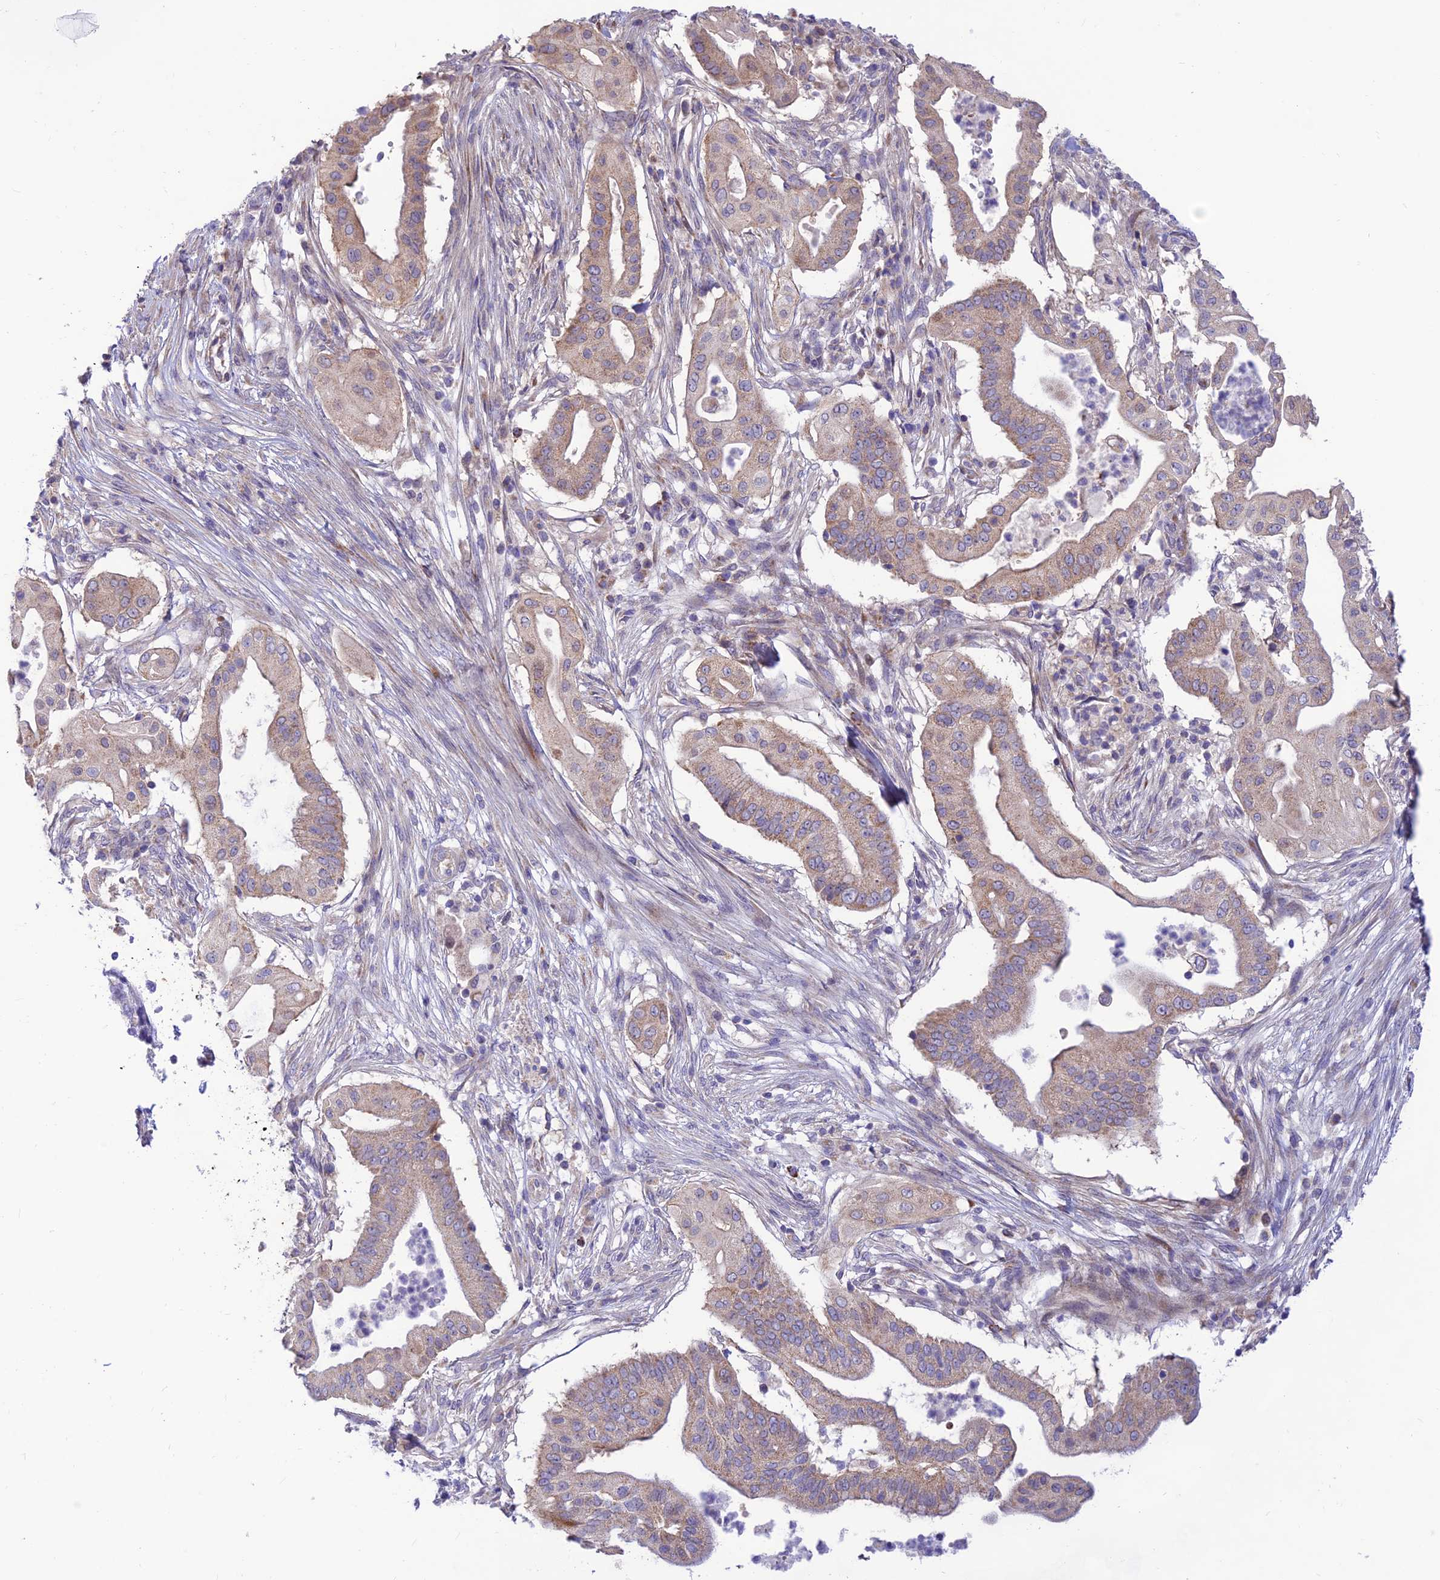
{"staining": {"intensity": "weak", "quantity": ">75%", "location": "cytoplasmic/membranous"}, "tissue": "pancreatic cancer", "cell_type": "Tumor cells", "image_type": "cancer", "snomed": [{"axis": "morphology", "description": "Adenocarcinoma, NOS"}, {"axis": "topography", "description": "Pancreas"}], "caption": "Tumor cells demonstrate weak cytoplasmic/membranous positivity in approximately >75% of cells in pancreatic cancer. Using DAB (3,3'-diaminobenzidine) (brown) and hematoxylin (blue) stains, captured at high magnification using brightfield microscopy.", "gene": "FAM186B", "patient": {"sex": "male", "age": 68}}